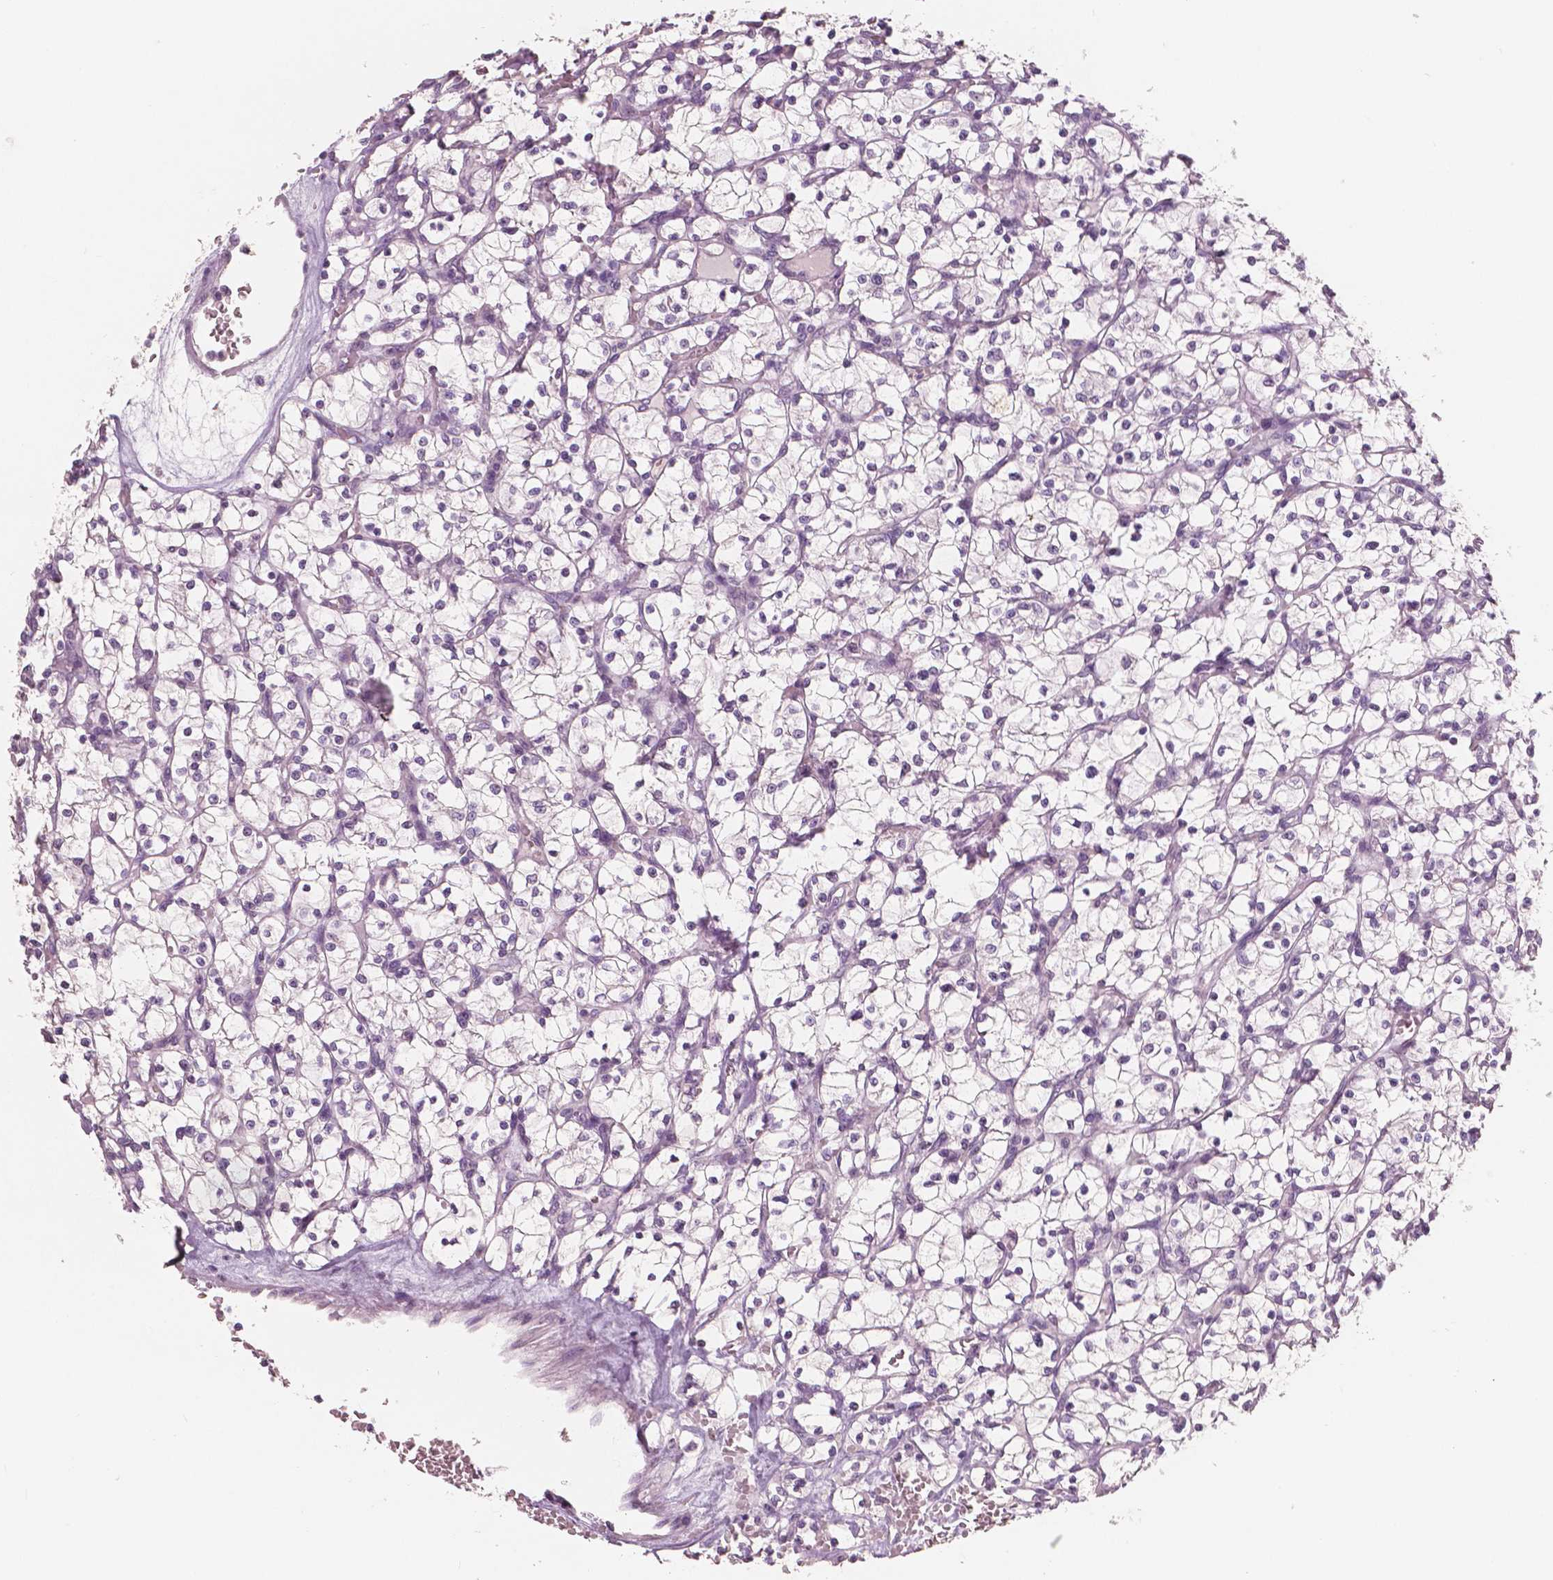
{"staining": {"intensity": "negative", "quantity": "none", "location": "none"}, "tissue": "renal cancer", "cell_type": "Tumor cells", "image_type": "cancer", "snomed": [{"axis": "morphology", "description": "Adenocarcinoma, NOS"}, {"axis": "topography", "description": "Kidney"}], "caption": "This micrograph is of renal cancer (adenocarcinoma) stained with immunohistochemistry (IHC) to label a protein in brown with the nuclei are counter-stained blue. There is no expression in tumor cells.", "gene": "NECAB1", "patient": {"sex": "female", "age": 64}}